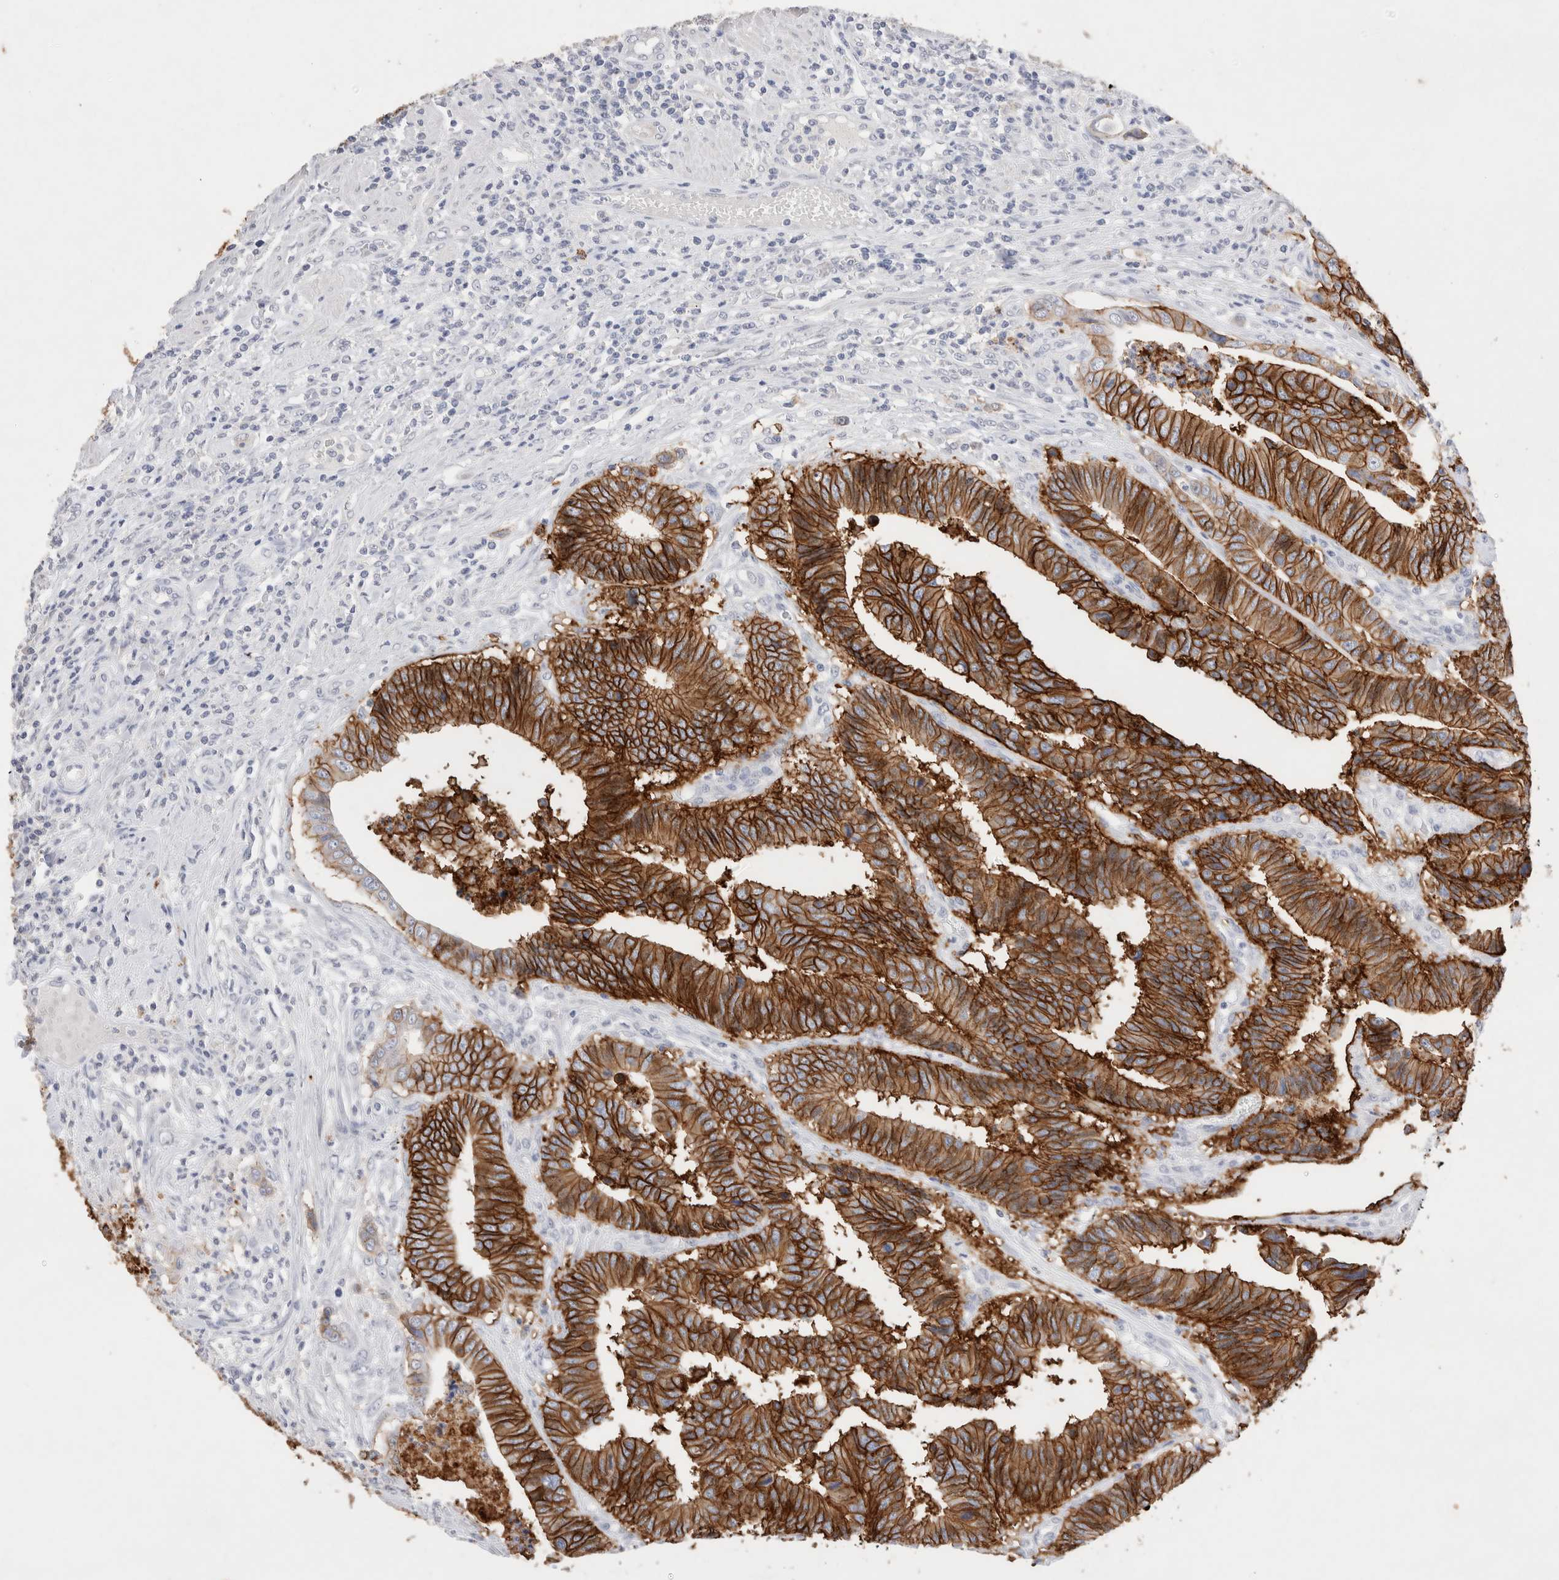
{"staining": {"intensity": "strong", "quantity": ">75%", "location": "cytoplasmic/membranous"}, "tissue": "colorectal cancer", "cell_type": "Tumor cells", "image_type": "cancer", "snomed": [{"axis": "morphology", "description": "Adenocarcinoma, NOS"}, {"axis": "topography", "description": "Rectum"}], "caption": "This histopathology image reveals immunohistochemistry staining of human colorectal adenocarcinoma, with high strong cytoplasmic/membranous expression in about >75% of tumor cells.", "gene": "EPCAM", "patient": {"sex": "male", "age": 84}}